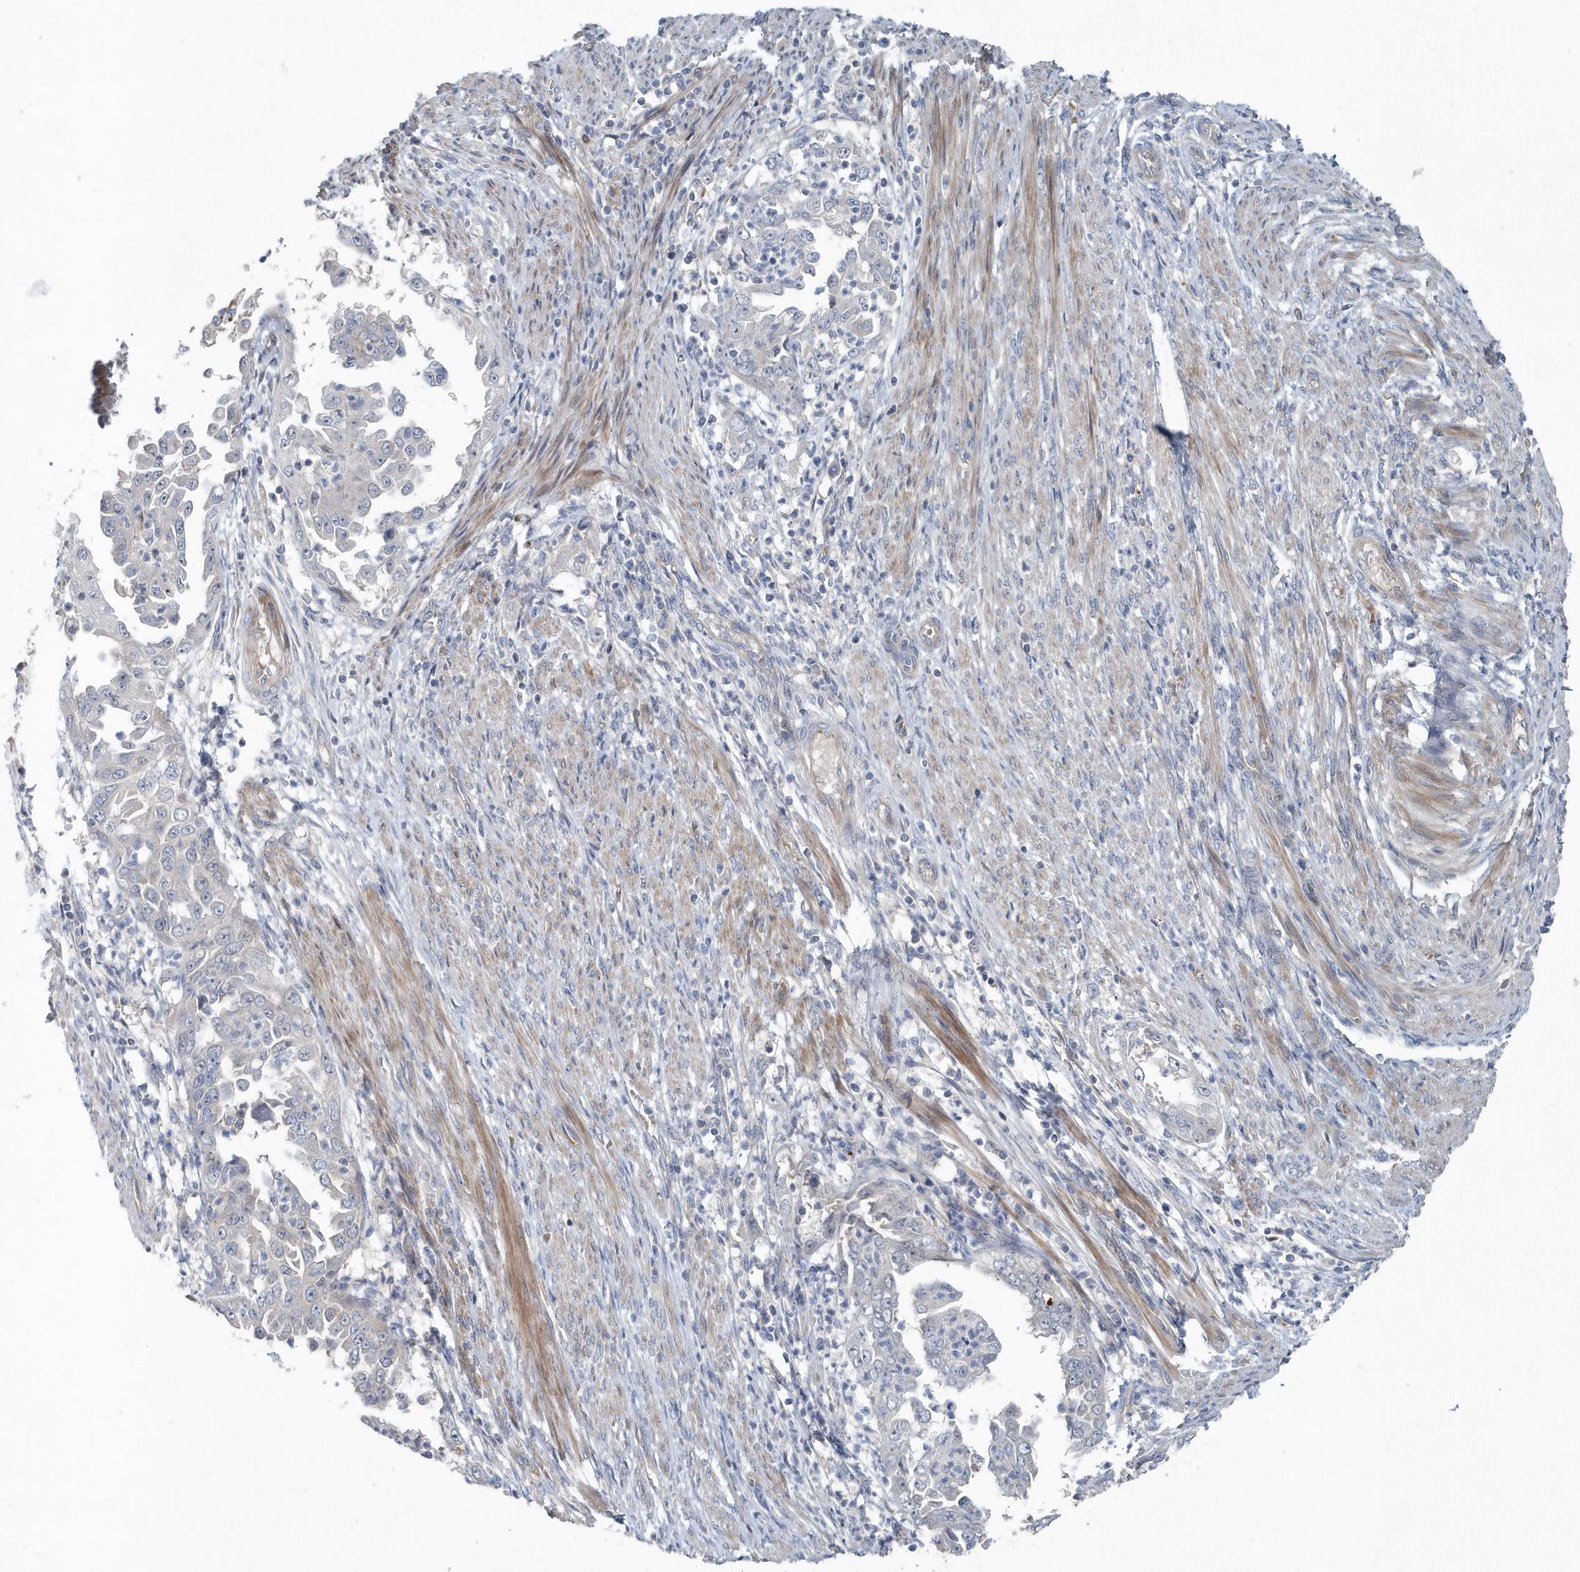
{"staining": {"intensity": "negative", "quantity": "none", "location": "none"}, "tissue": "endometrial cancer", "cell_type": "Tumor cells", "image_type": "cancer", "snomed": [{"axis": "morphology", "description": "Adenocarcinoma, NOS"}, {"axis": "topography", "description": "Endometrium"}], "caption": "DAB immunohistochemical staining of human endometrial cancer shows no significant positivity in tumor cells.", "gene": "MCC", "patient": {"sex": "female", "age": 85}}